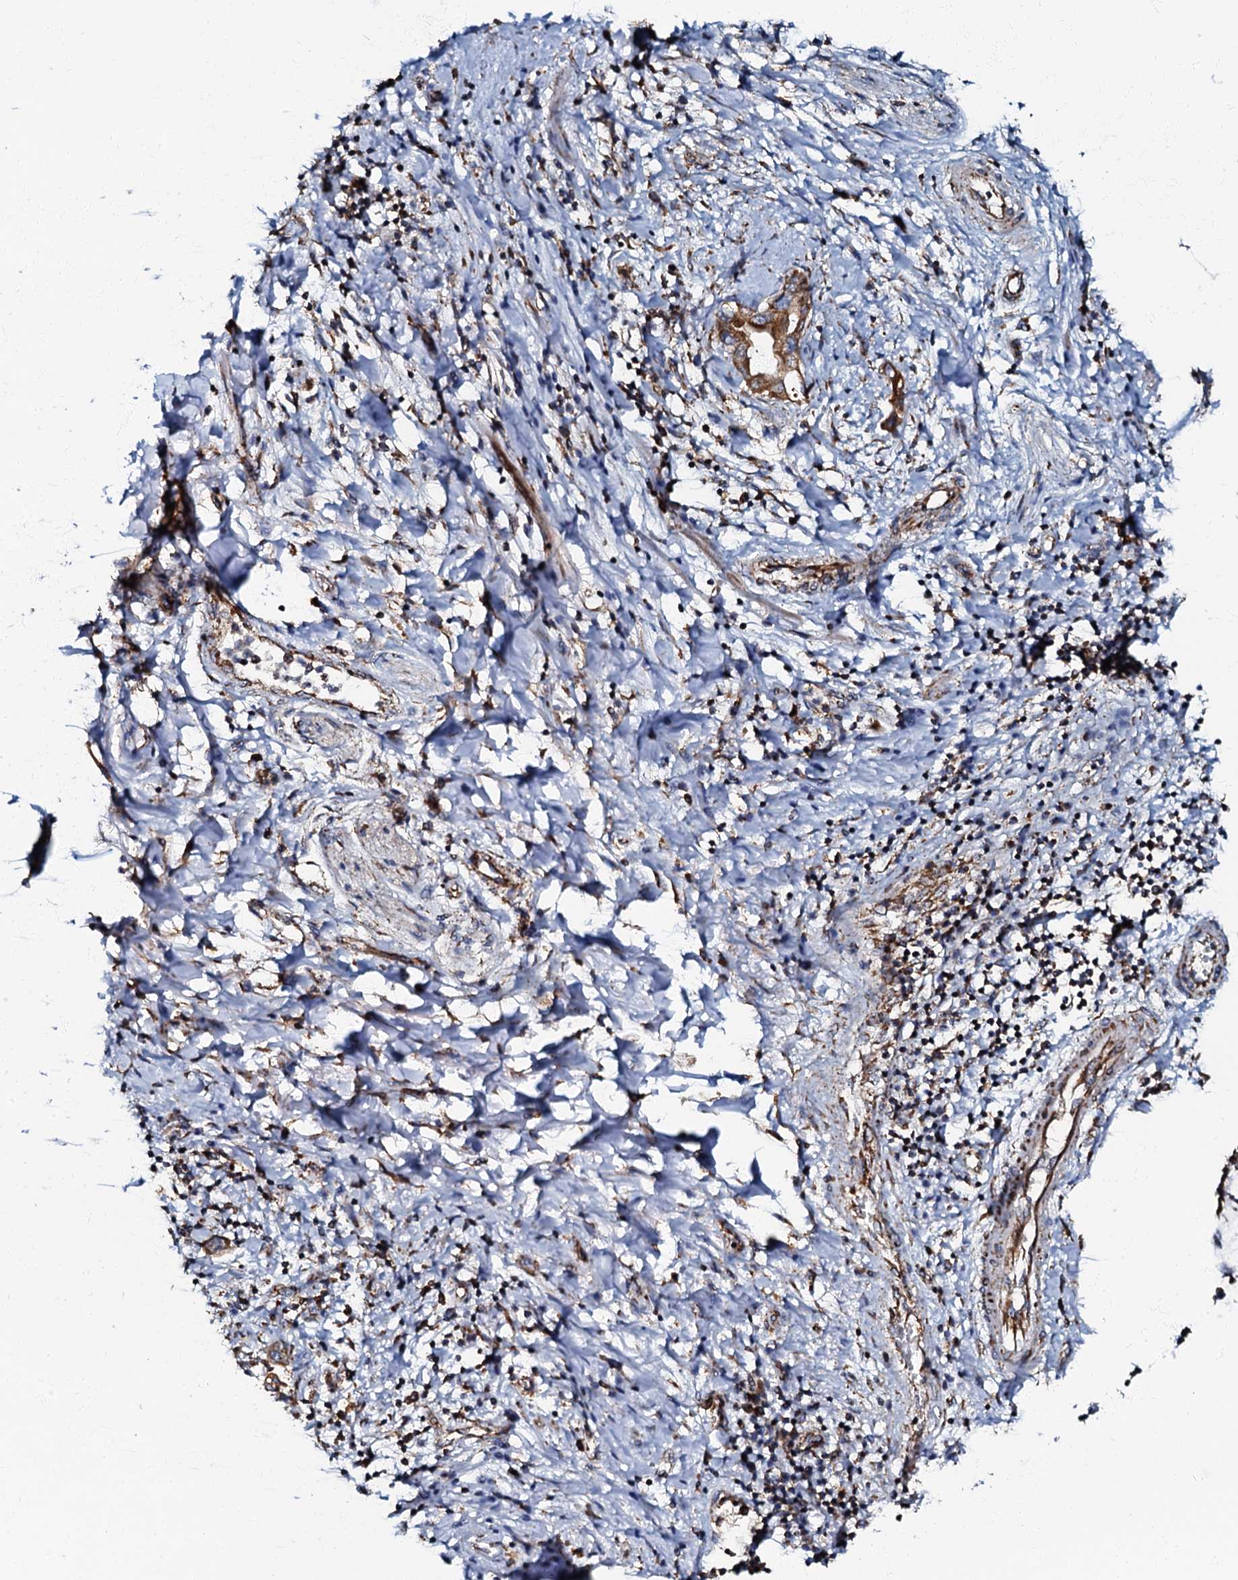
{"staining": {"intensity": "moderate", "quantity": ">75%", "location": "cytoplasmic/membranous"}, "tissue": "pancreatic cancer", "cell_type": "Tumor cells", "image_type": "cancer", "snomed": [{"axis": "morphology", "description": "Adenocarcinoma, NOS"}, {"axis": "topography", "description": "Pancreas"}], "caption": "Approximately >75% of tumor cells in adenocarcinoma (pancreatic) show moderate cytoplasmic/membranous protein expression as visualized by brown immunohistochemical staining.", "gene": "NDUFA12", "patient": {"sex": "female", "age": 73}}